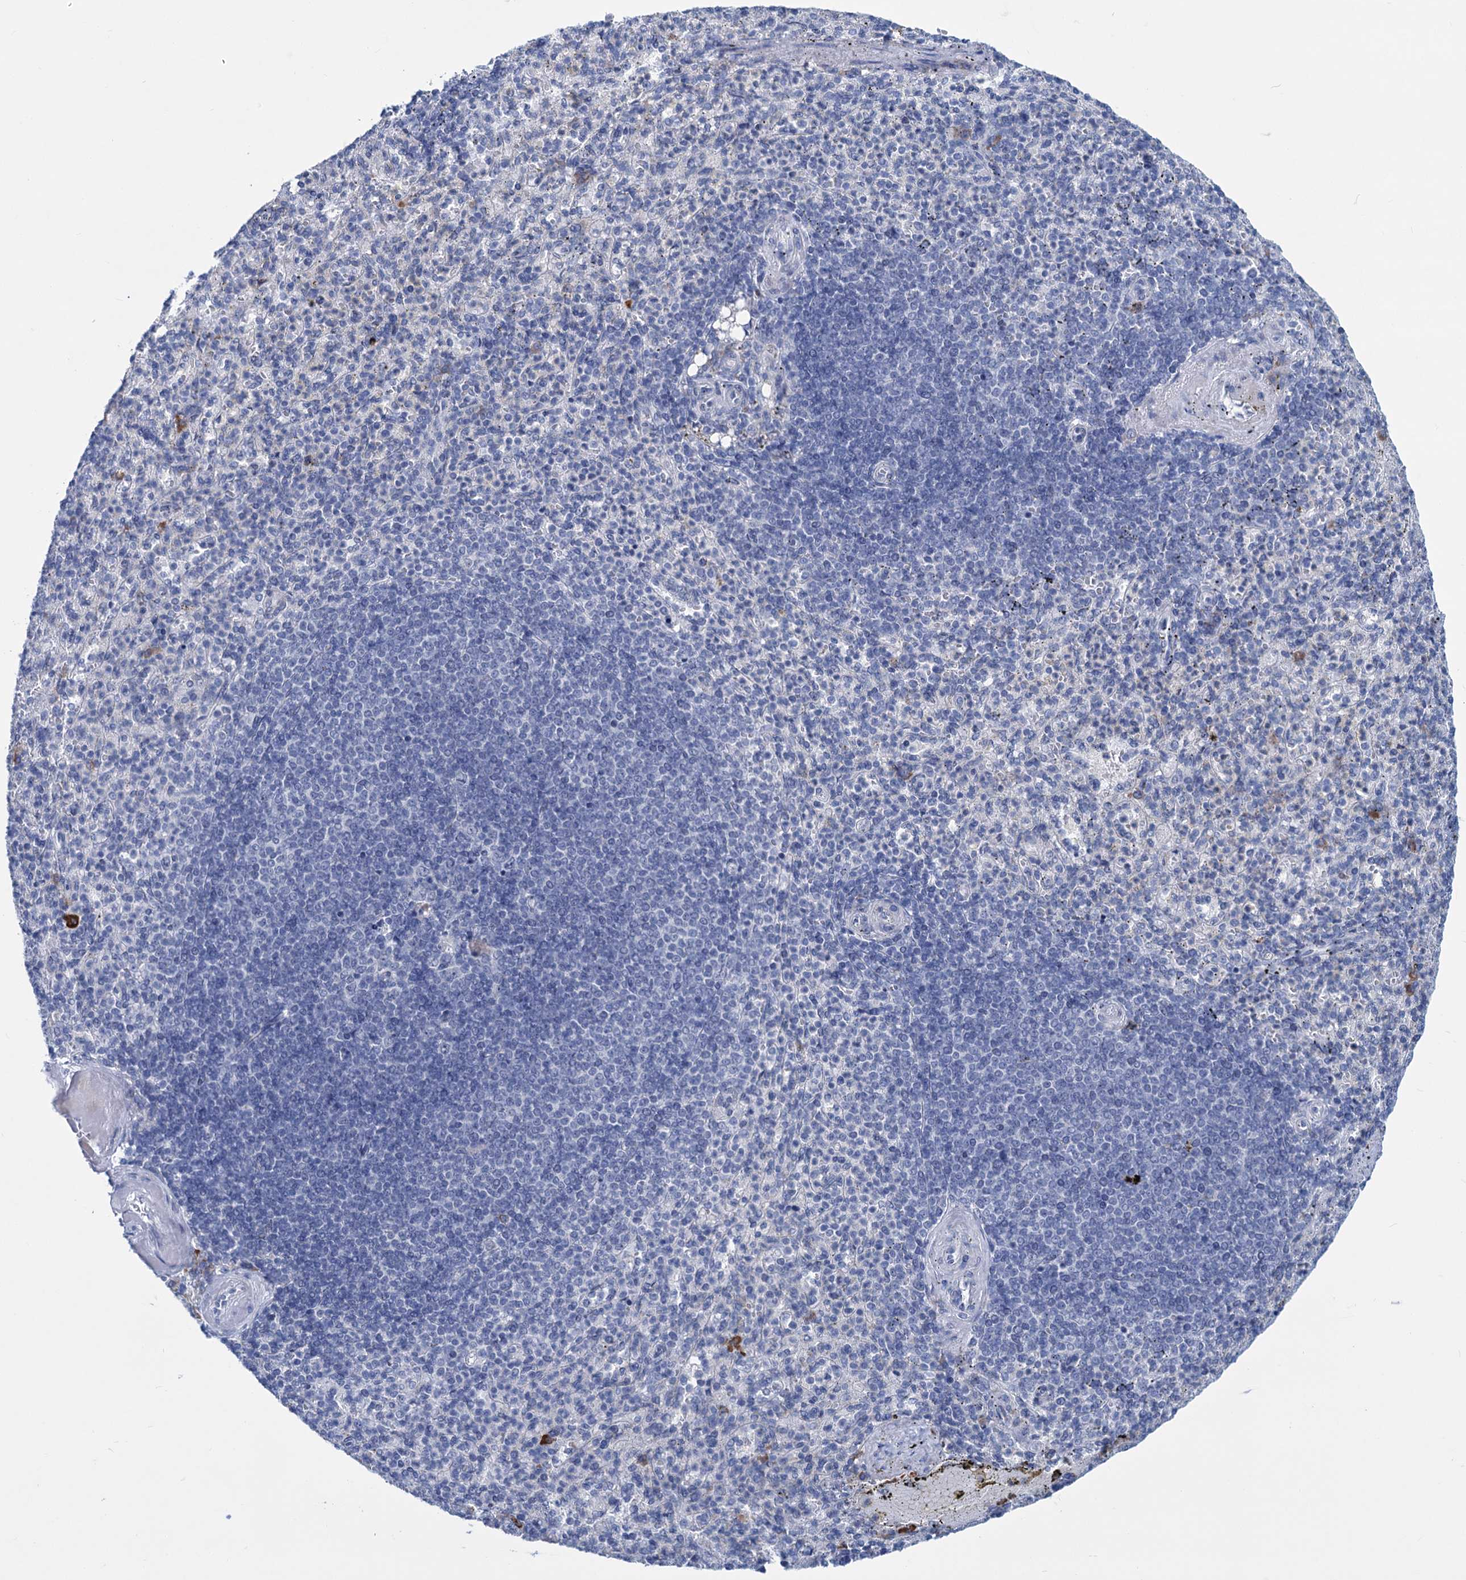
{"staining": {"intensity": "strong", "quantity": "<25%", "location": "cytoplasmic/membranous"}, "tissue": "spleen", "cell_type": "Cells in red pulp", "image_type": "normal", "snomed": [{"axis": "morphology", "description": "Normal tissue, NOS"}, {"axis": "topography", "description": "Spleen"}], "caption": "Cells in red pulp show medium levels of strong cytoplasmic/membranous staining in about <25% of cells in unremarkable spleen. The staining was performed using DAB, with brown indicating positive protein expression. Nuclei are stained blue with hematoxylin.", "gene": "NEU3", "patient": {"sex": "female", "age": 74}}